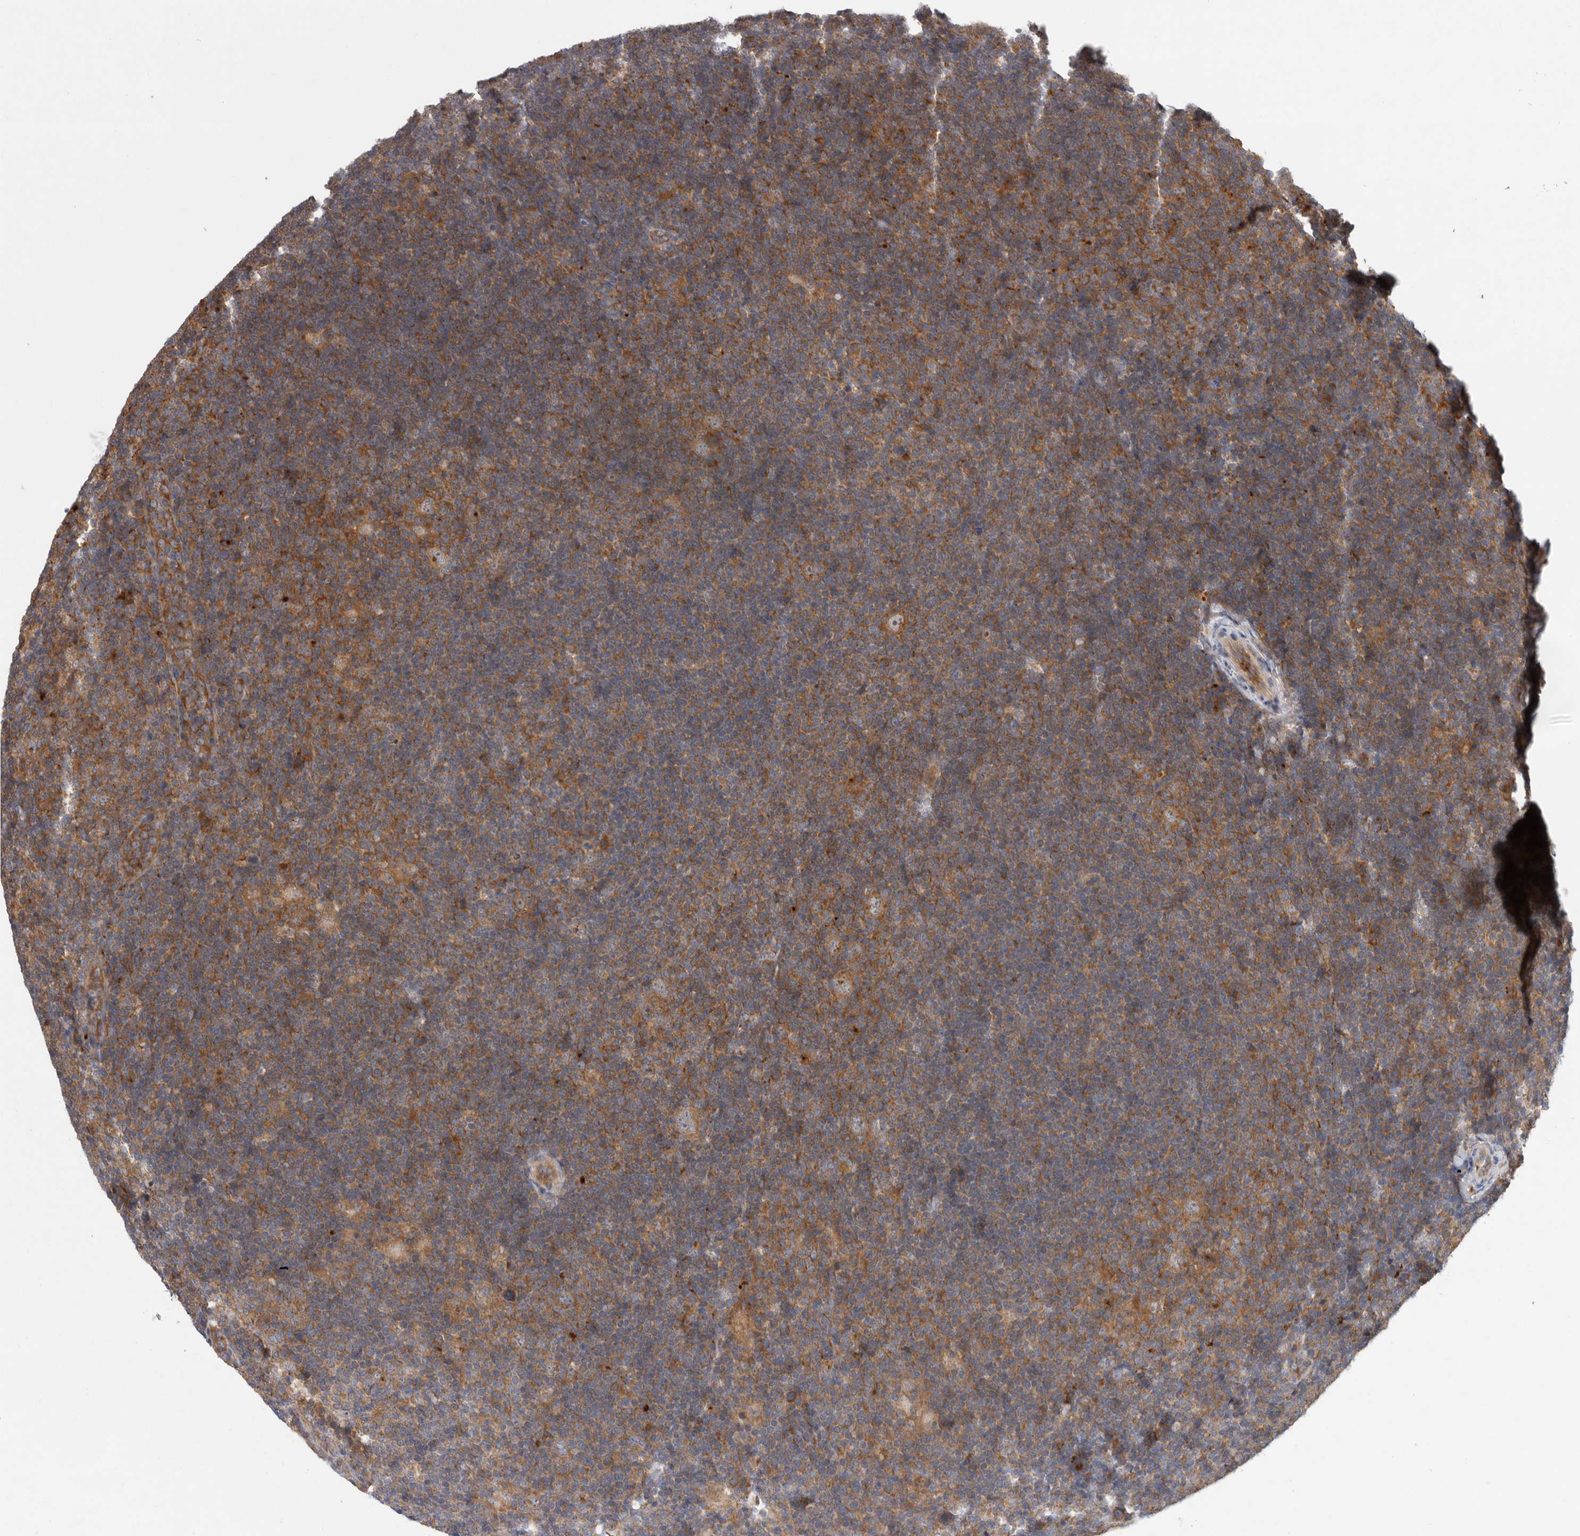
{"staining": {"intensity": "moderate", "quantity": ">75%", "location": "cytoplasmic/membranous"}, "tissue": "lymphoma", "cell_type": "Tumor cells", "image_type": "cancer", "snomed": [{"axis": "morphology", "description": "Hodgkin's disease, NOS"}, {"axis": "topography", "description": "Lymph node"}], "caption": "This is an image of IHC staining of lymphoma, which shows moderate expression in the cytoplasmic/membranous of tumor cells.", "gene": "C1orf109", "patient": {"sex": "female", "age": 57}}